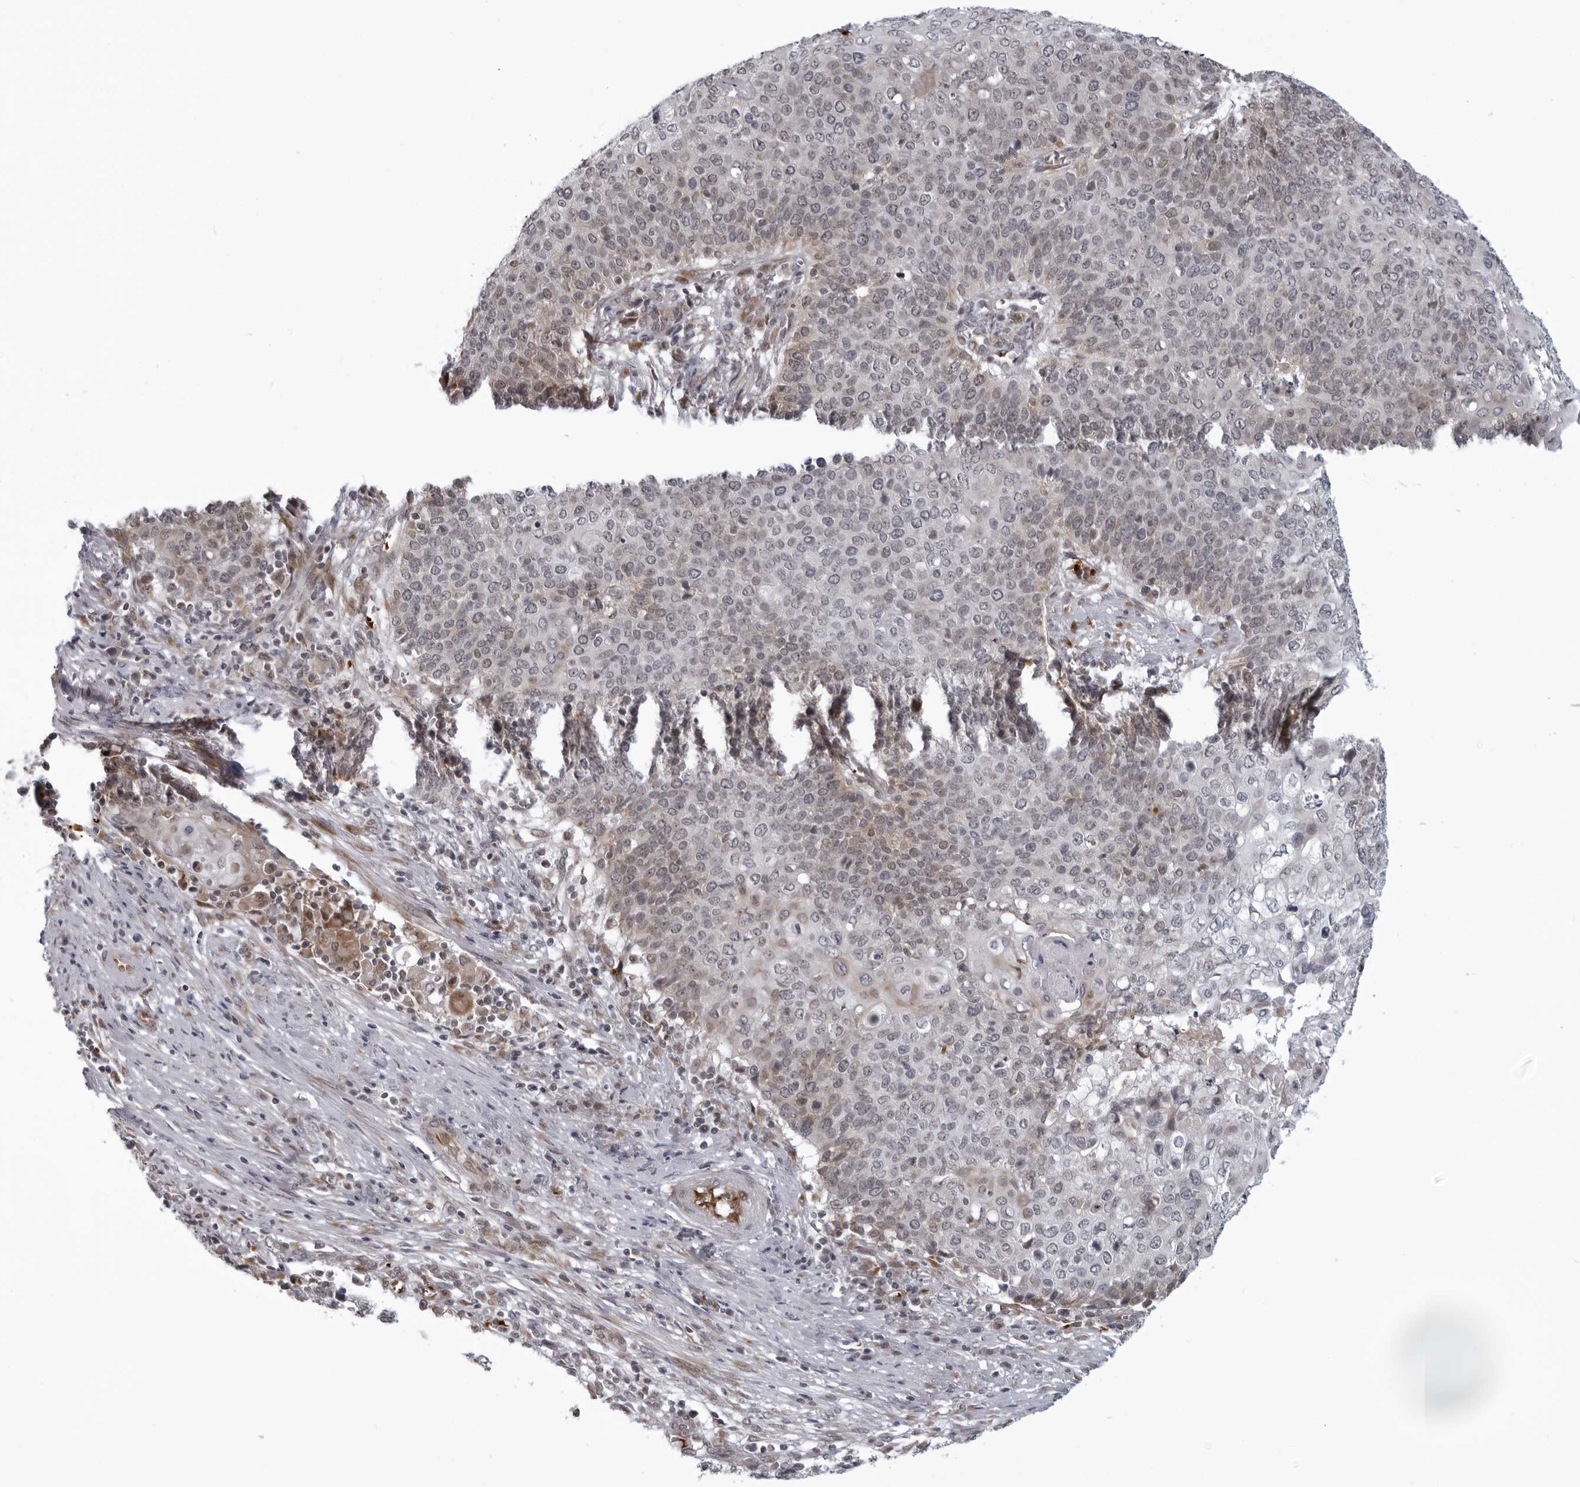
{"staining": {"intensity": "weak", "quantity": "<25%", "location": "cytoplasmic/membranous"}, "tissue": "cervical cancer", "cell_type": "Tumor cells", "image_type": "cancer", "snomed": [{"axis": "morphology", "description": "Squamous cell carcinoma, NOS"}, {"axis": "topography", "description": "Cervix"}], "caption": "This is an immunohistochemistry (IHC) micrograph of human cervical squamous cell carcinoma. There is no staining in tumor cells.", "gene": "THOP1", "patient": {"sex": "female", "age": 39}}